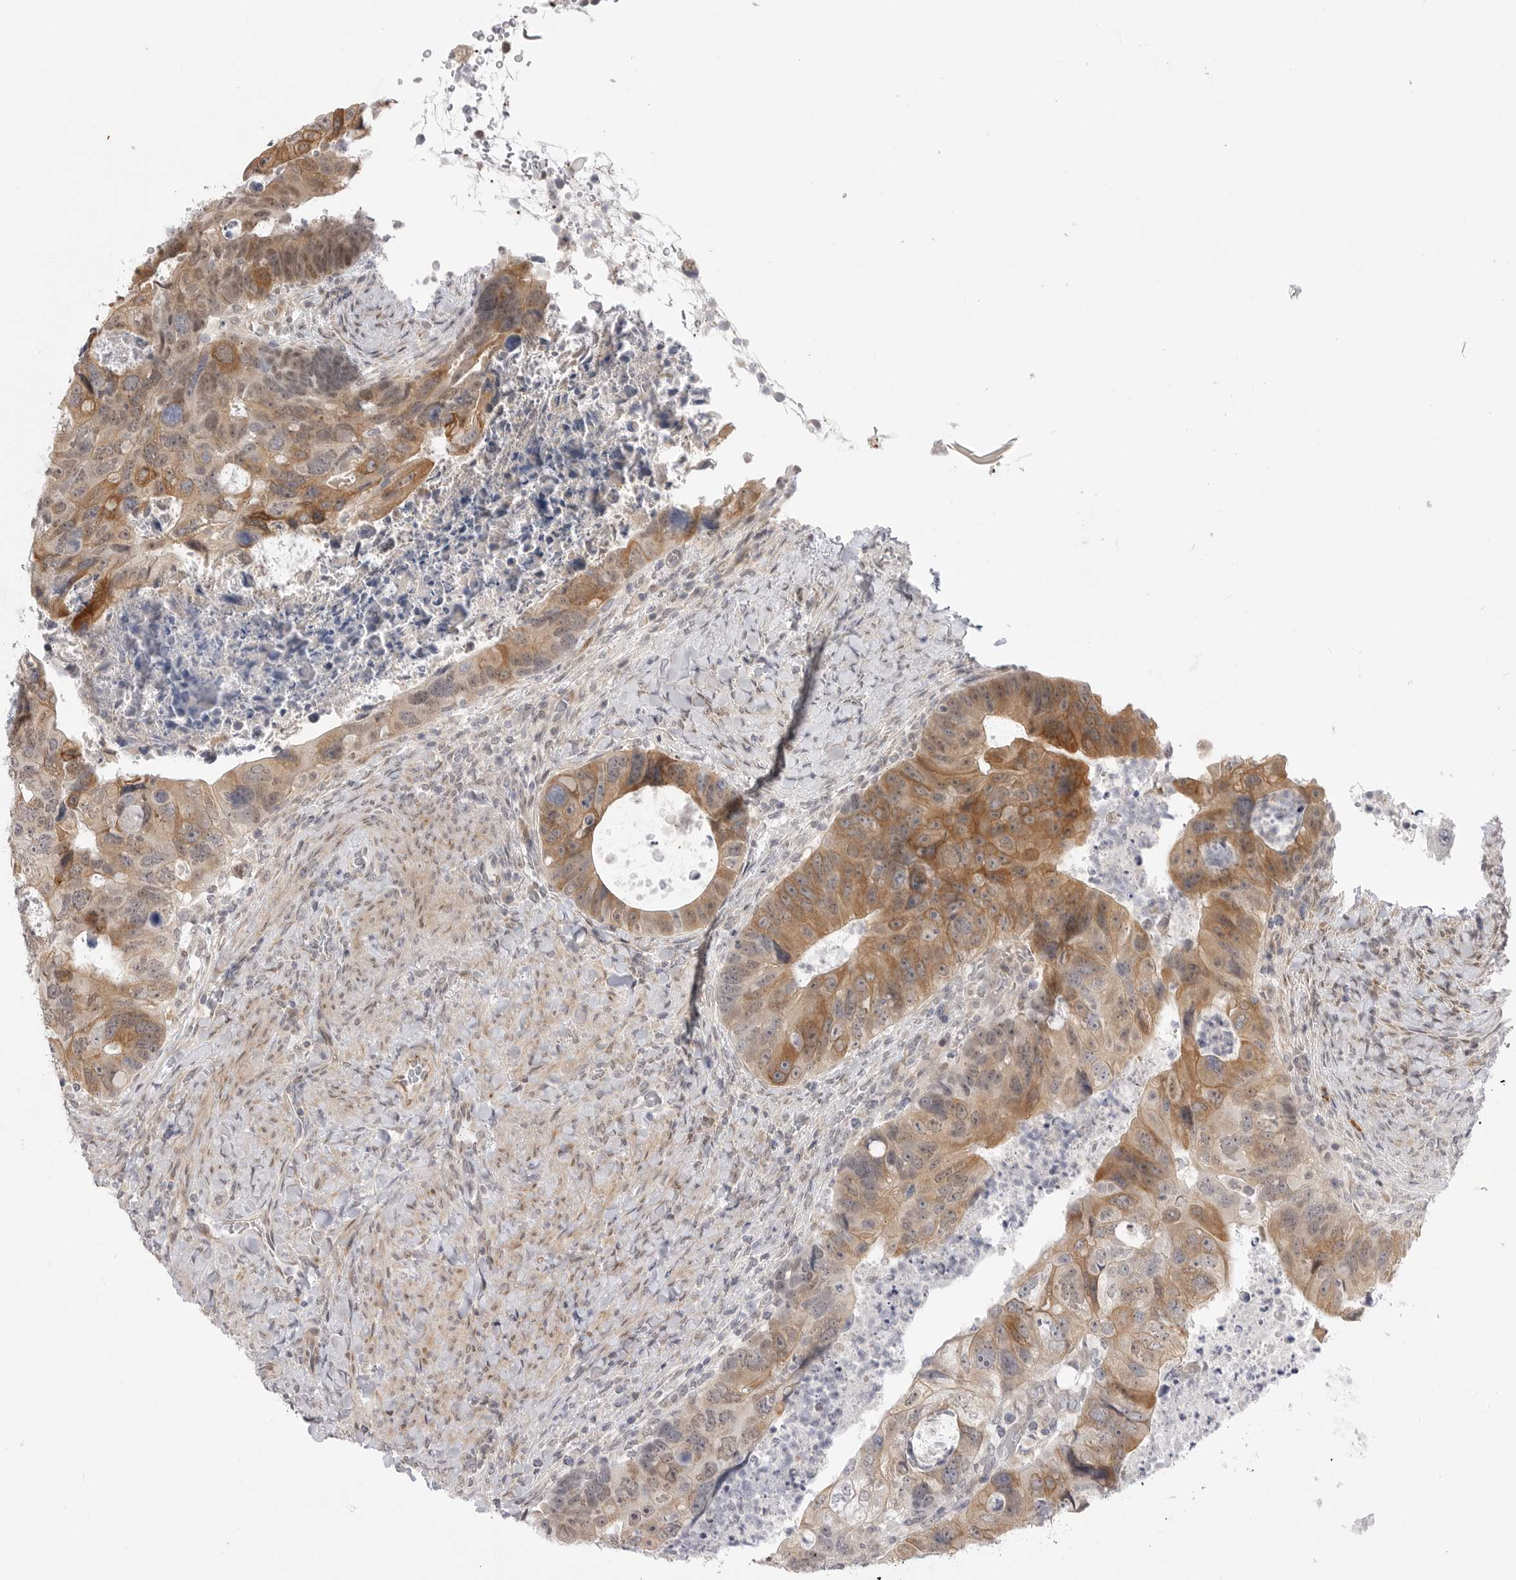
{"staining": {"intensity": "moderate", "quantity": ">75%", "location": "cytoplasmic/membranous"}, "tissue": "colorectal cancer", "cell_type": "Tumor cells", "image_type": "cancer", "snomed": [{"axis": "morphology", "description": "Adenocarcinoma, NOS"}, {"axis": "topography", "description": "Rectum"}], "caption": "Colorectal adenocarcinoma tissue displays moderate cytoplasmic/membranous positivity in about >75% of tumor cells, visualized by immunohistochemistry.", "gene": "GGT6", "patient": {"sex": "male", "age": 59}}